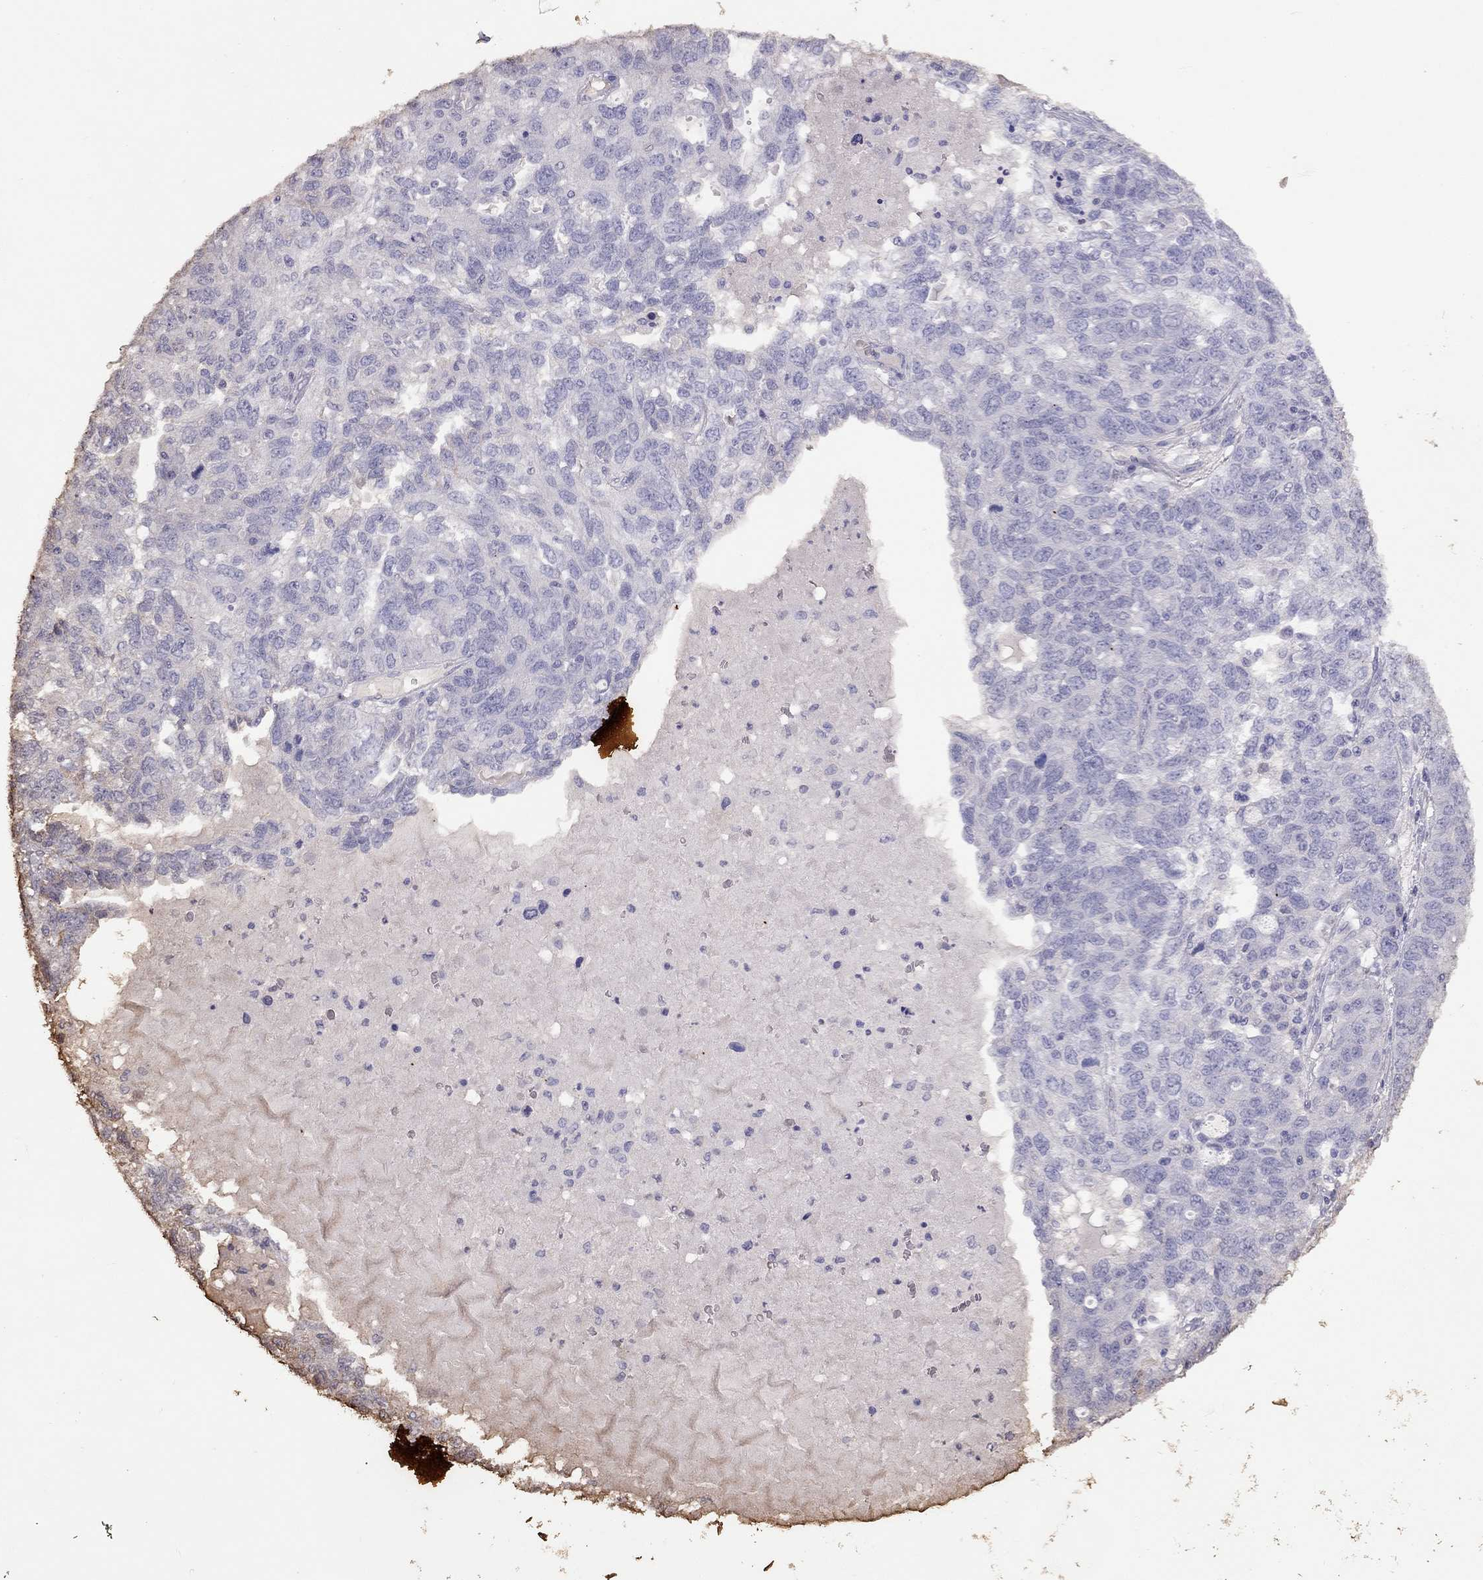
{"staining": {"intensity": "negative", "quantity": "none", "location": "none"}, "tissue": "ovarian cancer", "cell_type": "Tumor cells", "image_type": "cancer", "snomed": [{"axis": "morphology", "description": "Cystadenocarcinoma, serous, NOS"}, {"axis": "topography", "description": "Ovary"}], "caption": "High power microscopy photomicrograph of an immunohistochemistry histopathology image of ovarian cancer (serous cystadenocarcinoma), revealing no significant staining in tumor cells.", "gene": "SUN3", "patient": {"sex": "female", "age": 71}}